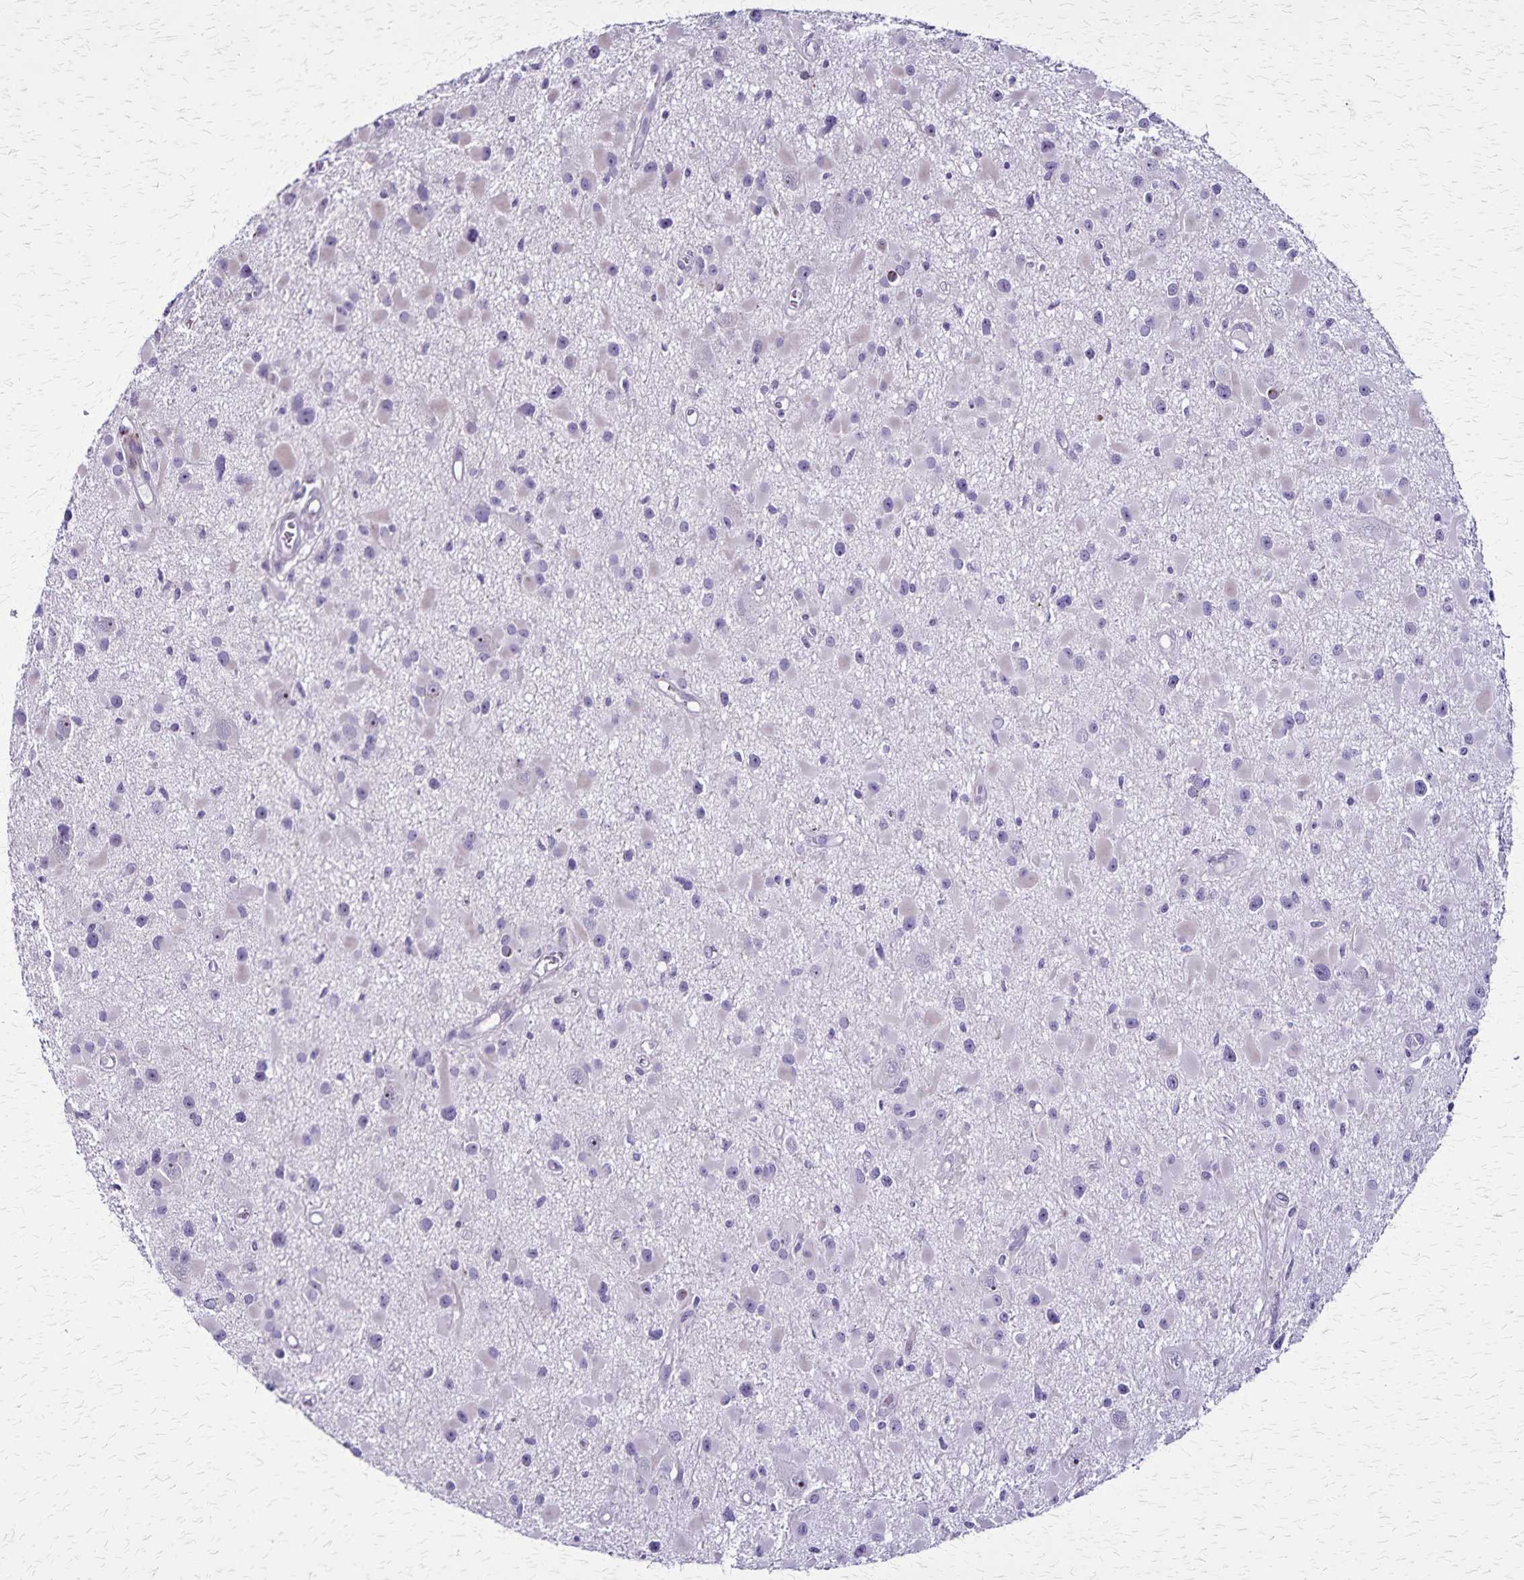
{"staining": {"intensity": "negative", "quantity": "none", "location": "none"}, "tissue": "glioma", "cell_type": "Tumor cells", "image_type": "cancer", "snomed": [{"axis": "morphology", "description": "Glioma, malignant, High grade"}, {"axis": "topography", "description": "Brain"}], "caption": "High-grade glioma (malignant) was stained to show a protein in brown. There is no significant staining in tumor cells. Brightfield microscopy of immunohistochemistry stained with DAB (brown) and hematoxylin (blue), captured at high magnification.", "gene": "OR51B5", "patient": {"sex": "male", "age": 54}}